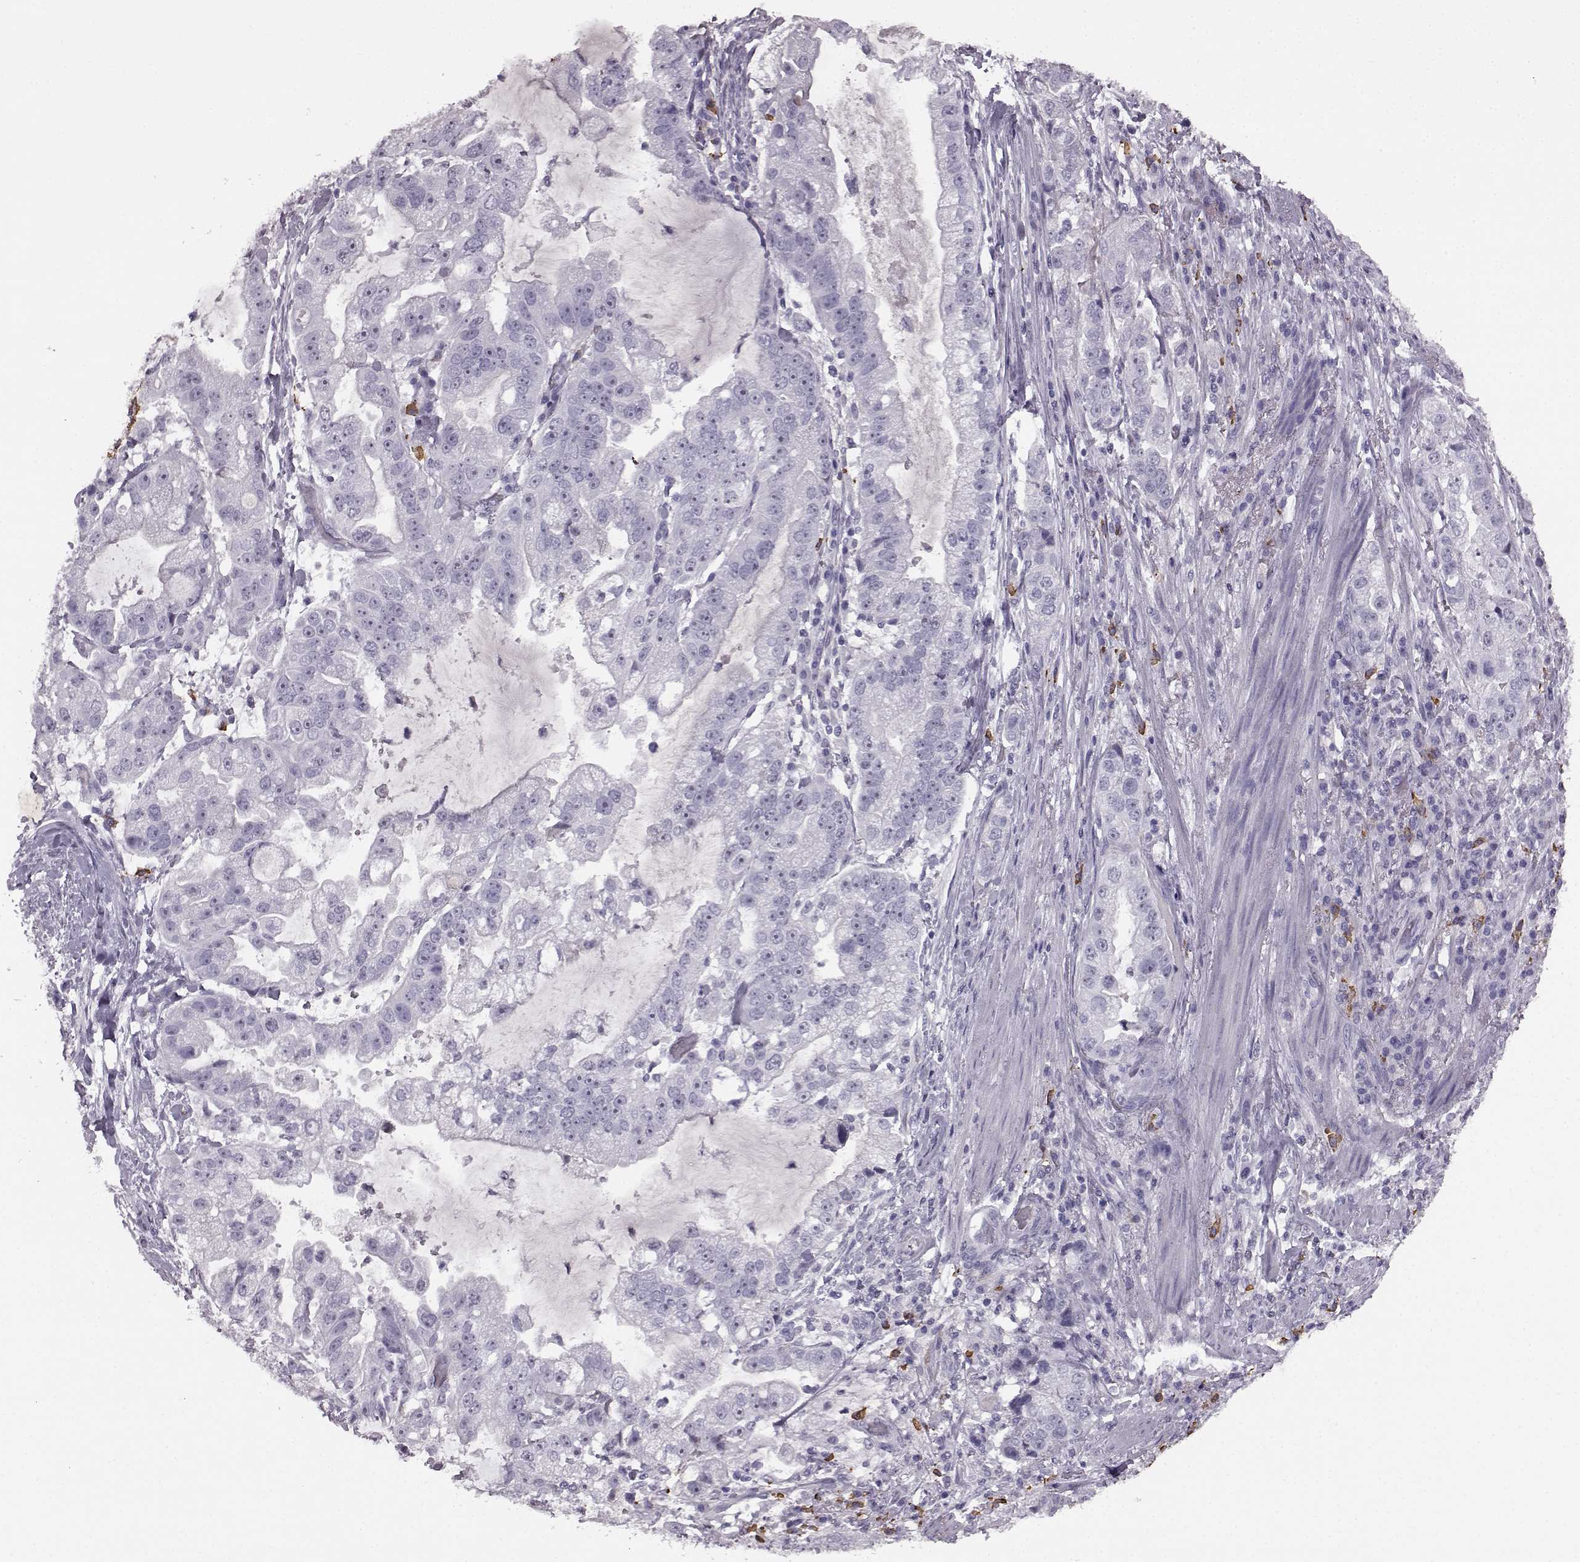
{"staining": {"intensity": "negative", "quantity": "none", "location": "none"}, "tissue": "stomach cancer", "cell_type": "Tumor cells", "image_type": "cancer", "snomed": [{"axis": "morphology", "description": "Adenocarcinoma, NOS"}, {"axis": "topography", "description": "Stomach"}], "caption": "This is an IHC histopathology image of human stomach adenocarcinoma. There is no positivity in tumor cells.", "gene": "PRPH2", "patient": {"sex": "male", "age": 59}}